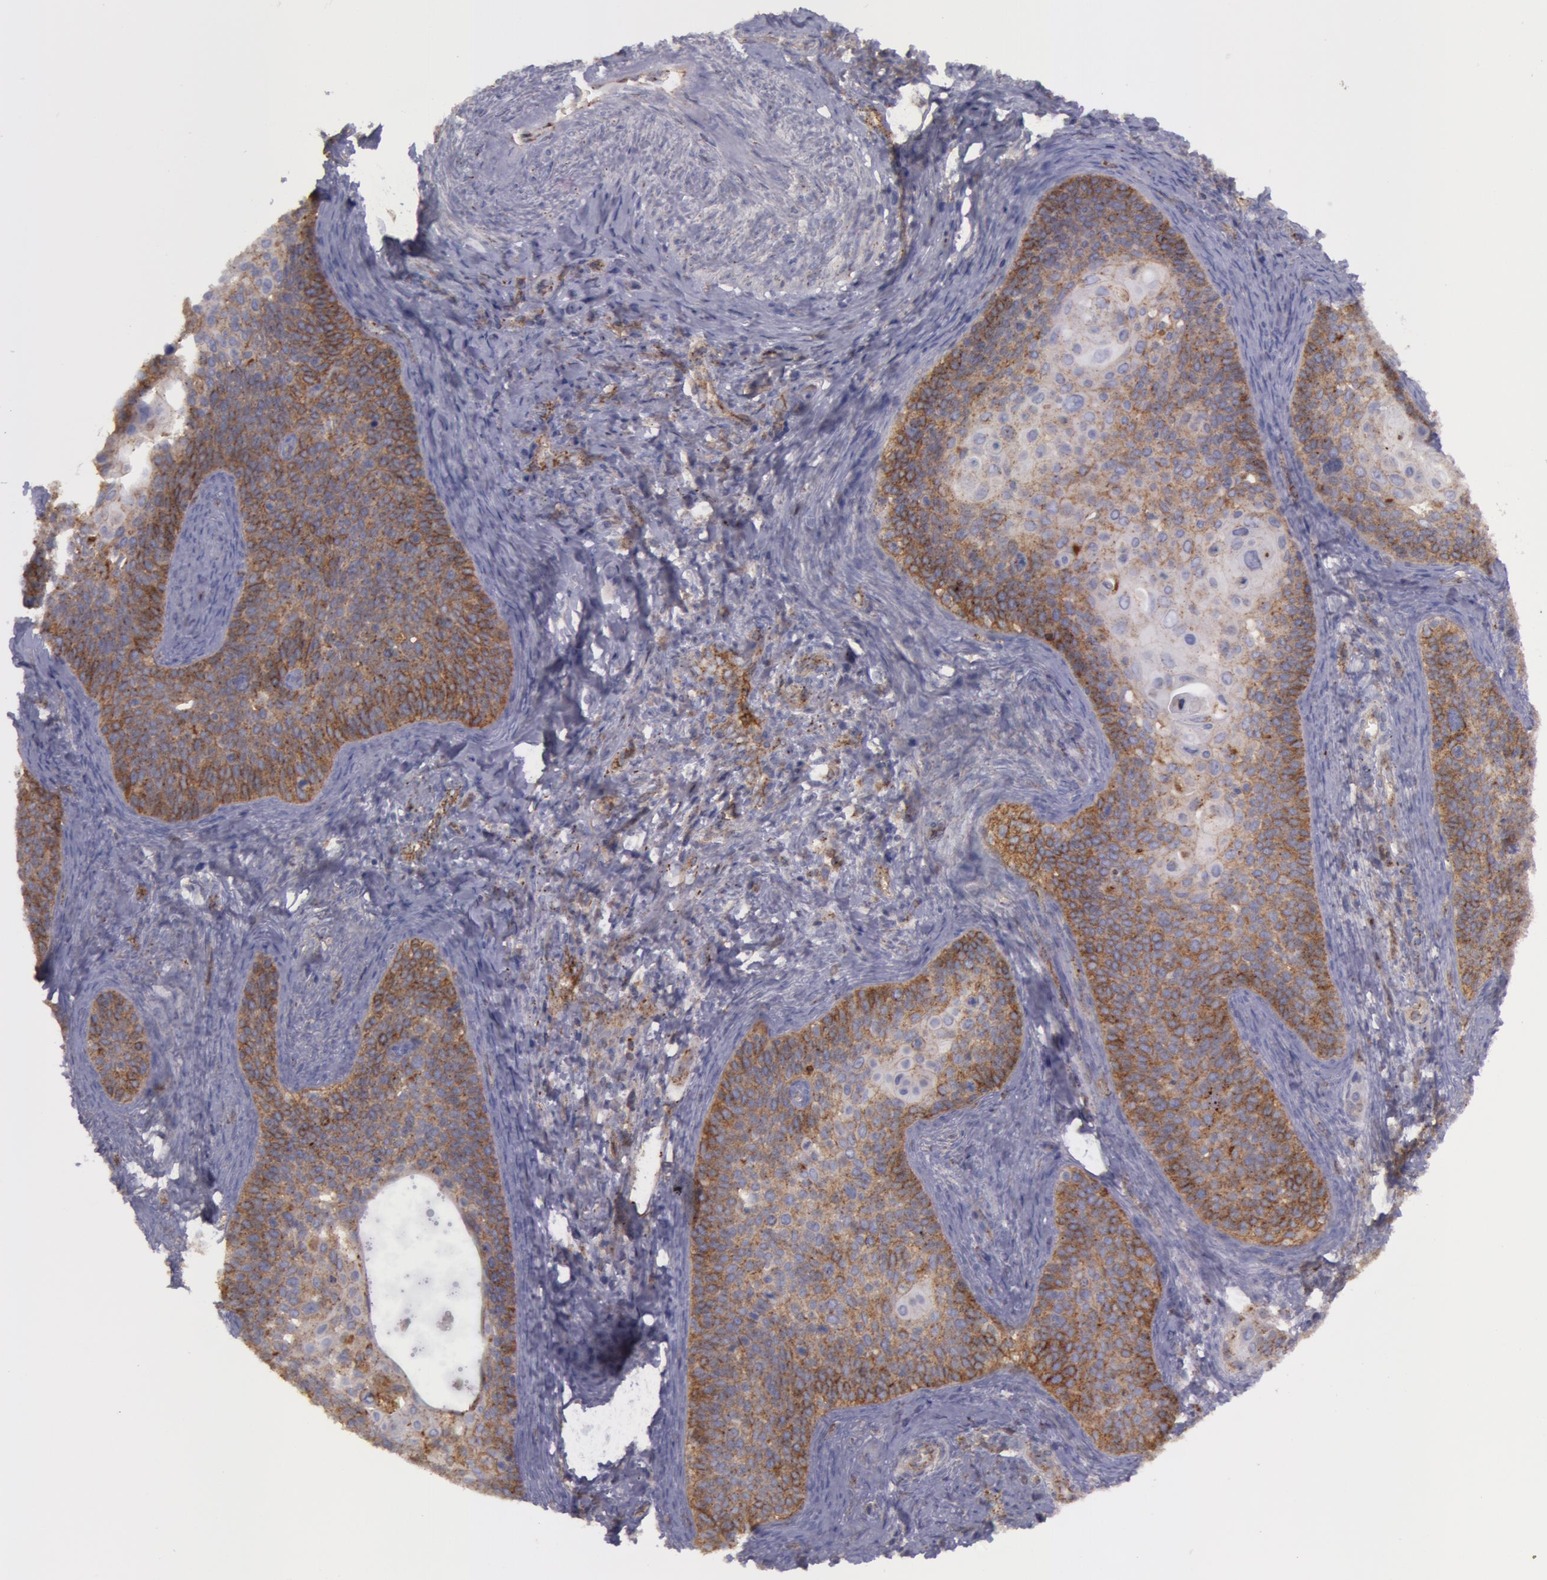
{"staining": {"intensity": "moderate", "quantity": ">75%", "location": "cytoplasmic/membranous"}, "tissue": "cervical cancer", "cell_type": "Tumor cells", "image_type": "cancer", "snomed": [{"axis": "morphology", "description": "Squamous cell carcinoma, NOS"}, {"axis": "topography", "description": "Cervix"}], "caption": "Immunohistochemistry (IHC) (DAB (3,3'-diaminobenzidine)) staining of human cervical cancer (squamous cell carcinoma) exhibits moderate cytoplasmic/membranous protein expression in about >75% of tumor cells. The staining was performed using DAB (3,3'-diaminobenzidine), with brown indicating positive protein expression. Nuclei are stained blue with hematoxylin.", "gene": "FLOT2", "patient": {"sex": "female", "age": 33}}